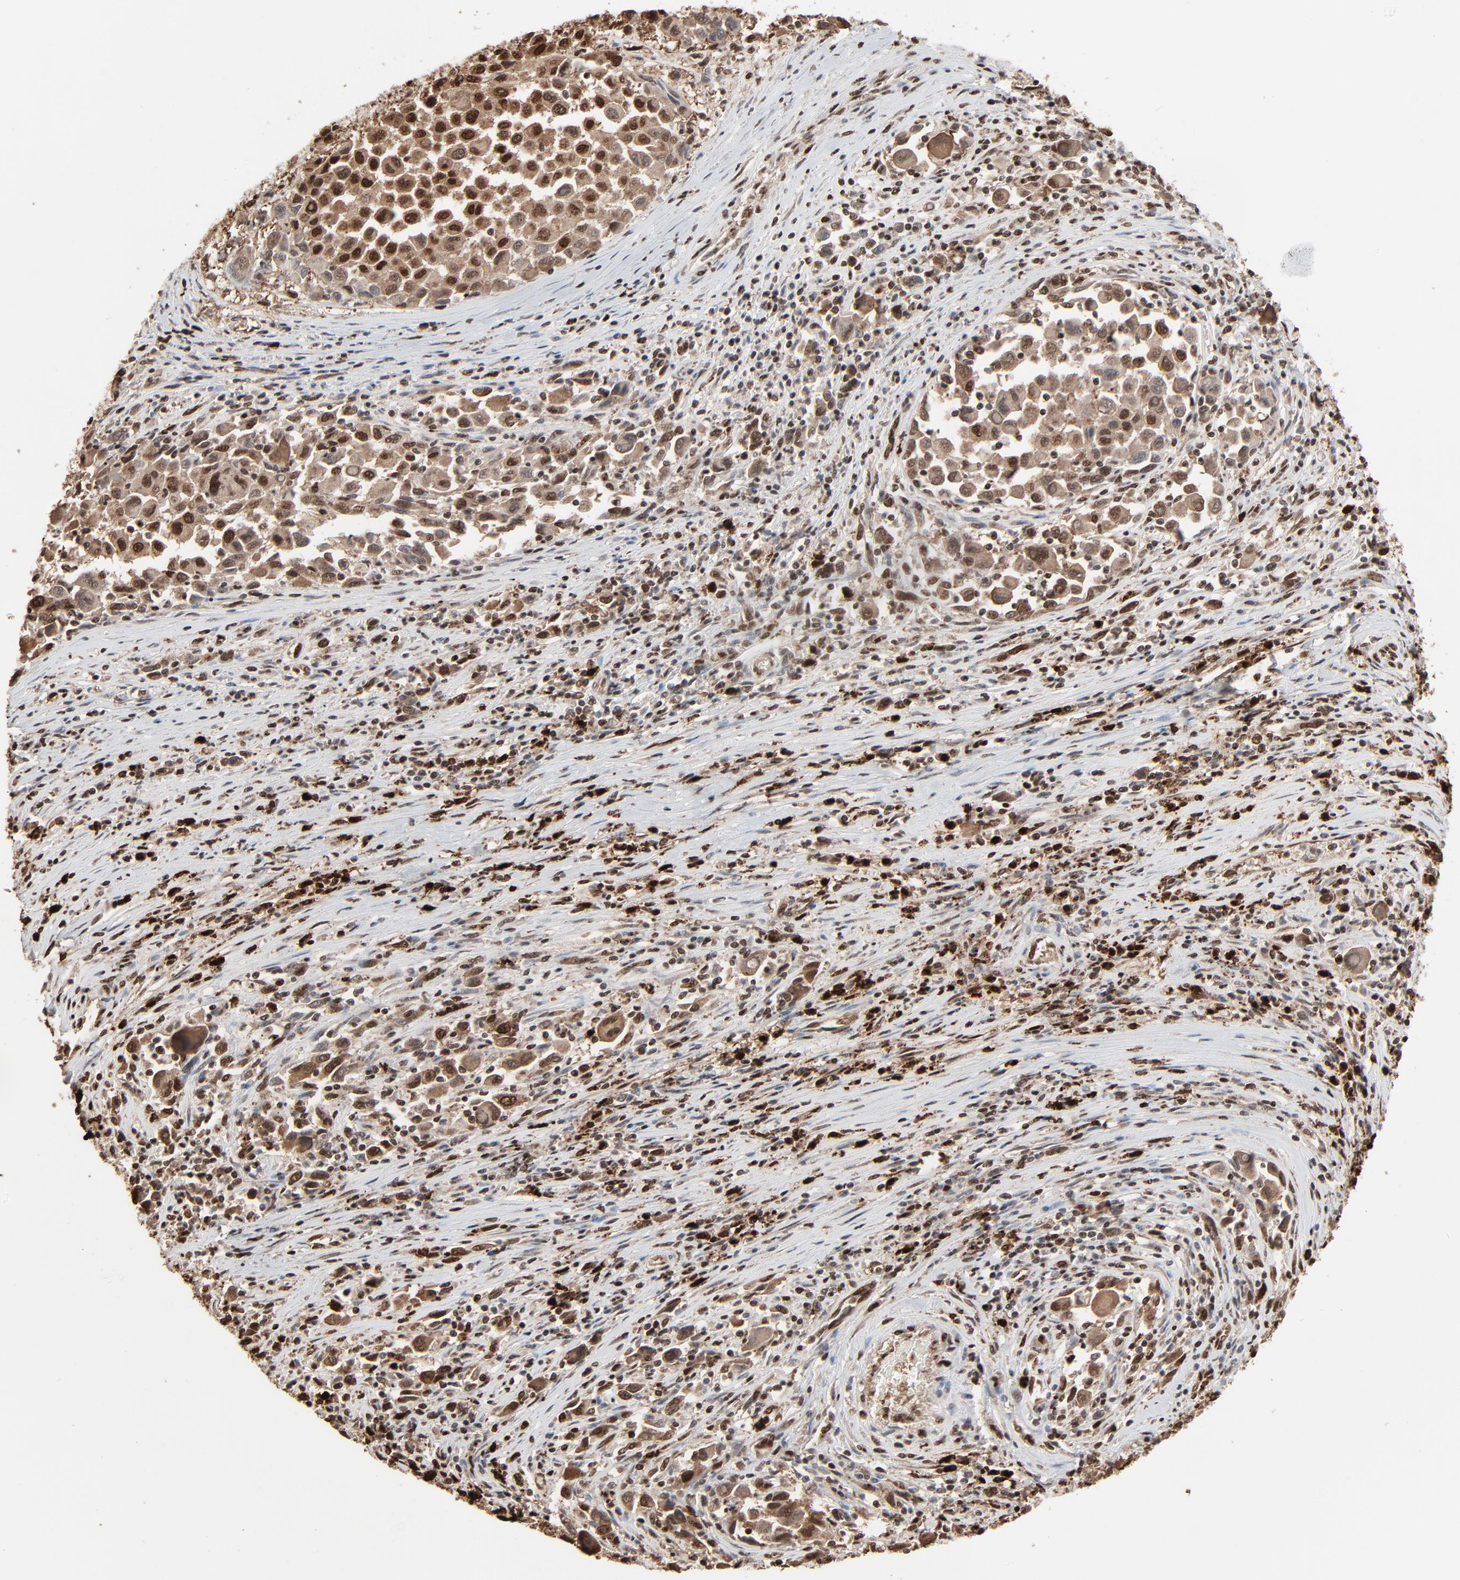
{"staining": {"intensity": "strong", "quantity": ">75%", "location": "cytoplasmic/membranous,nuclear"}, "tissue": "melanoma", "cell_type": "Tumor cells", "image_type": "cancer", "snomed": [{"axis": "morphology", "description": "Malignant melanoma, Metastatic site"}, {"axis": "topography", "description": "Lymph node"}], "caption": "DAB immunohistochemical staining of malignant melanoma (metastatic site) exhibits strong cytoplasmic/membranous and nuclear protein positivity in about >75% of tumor cells.", "gene": "MEIS2", "patient": {"sex": "male", "age": 61}}